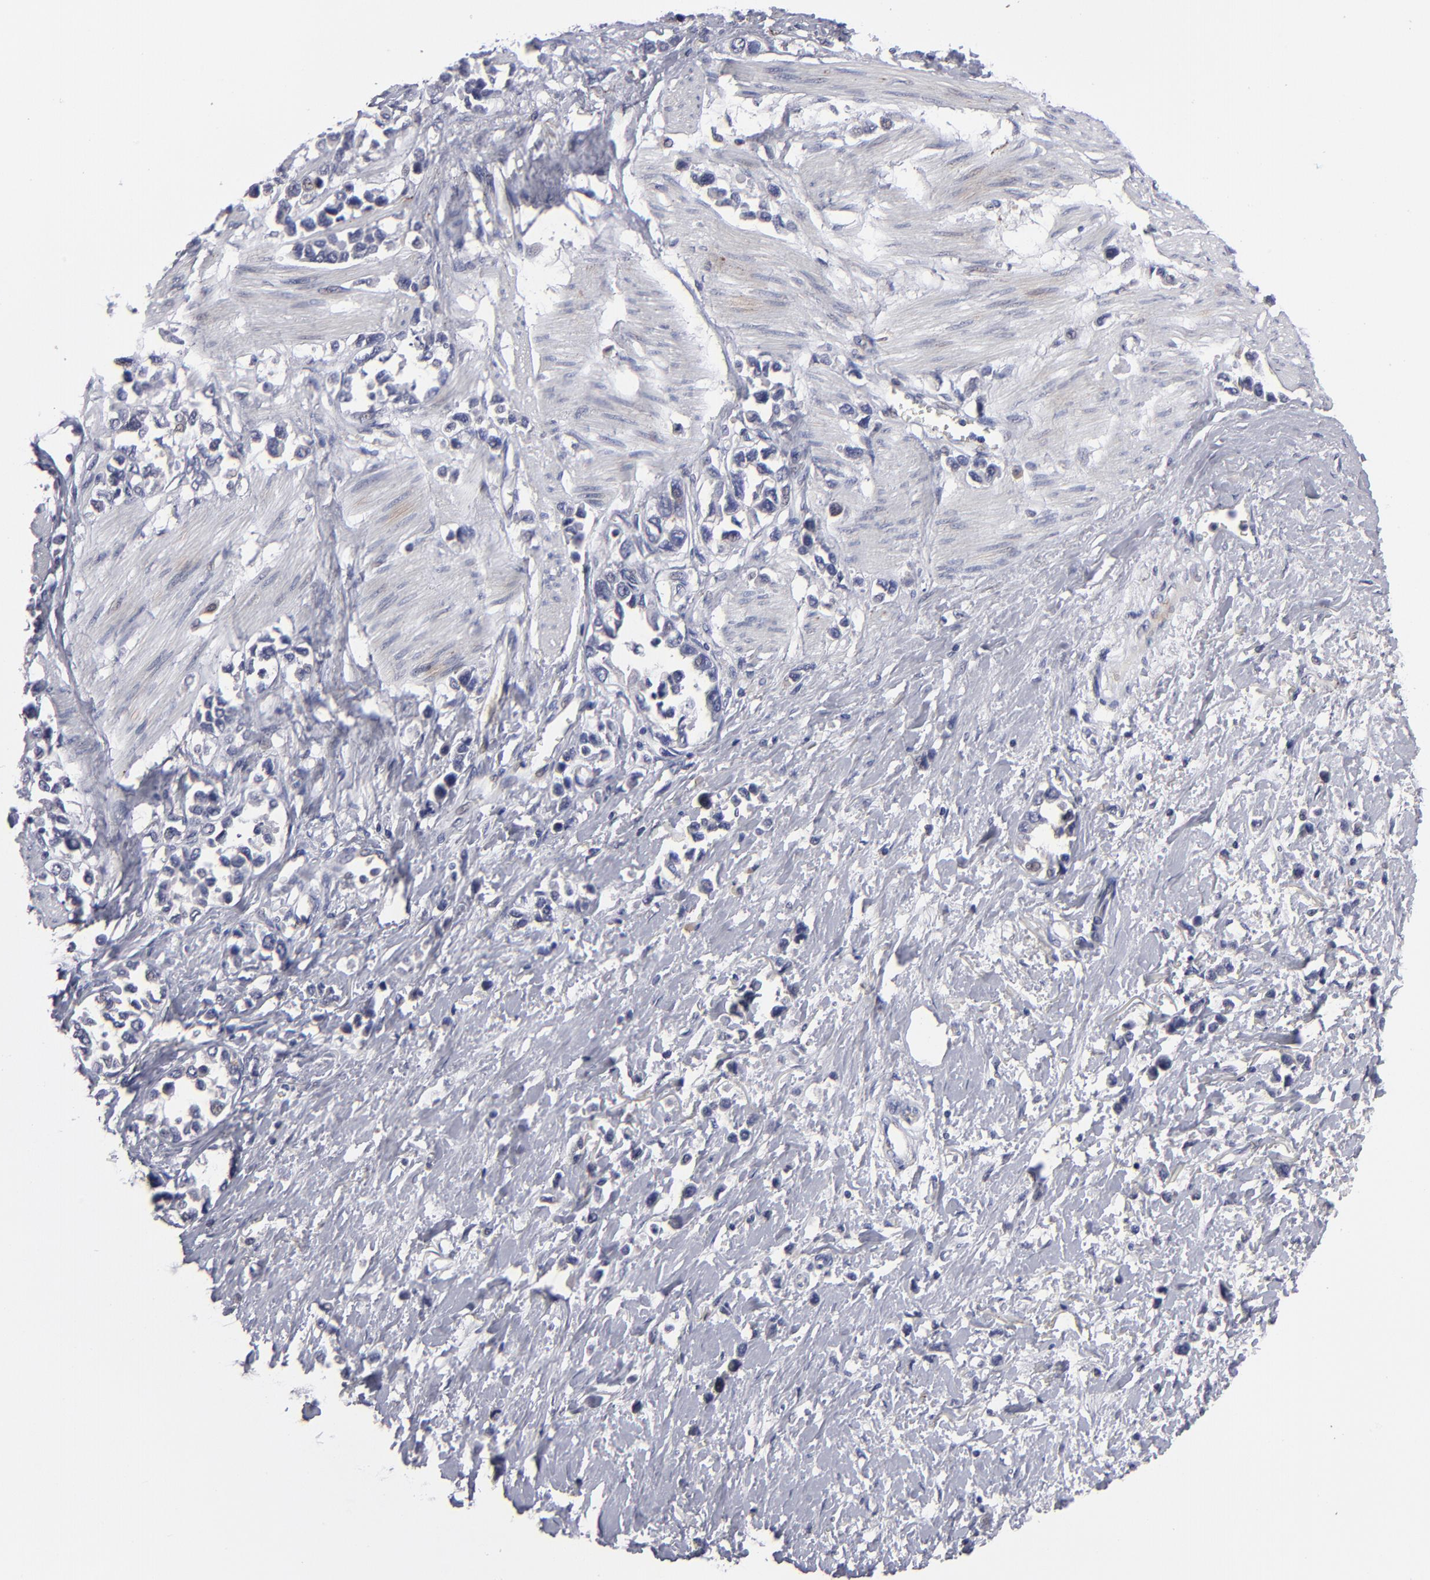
{"staining": {"intensity": "negative", "quantity": "none", "location": "none"}, "tissue": "stomach cancer", "cell_type": "Tumor cells", "image_type": "cancer", "snomed": [{"axis": "morphology", "description": "Adenocarcinoma, NOS"}, {"axis": "topography", "description": "Stomach, upper"}], "caption": "A photomicrograph of stomach adenocarcinoma stained for a protein displays no brown staining in tumor cells.", "gene": "GPM6B", "patient": {"sex": "male", "age": 76}}